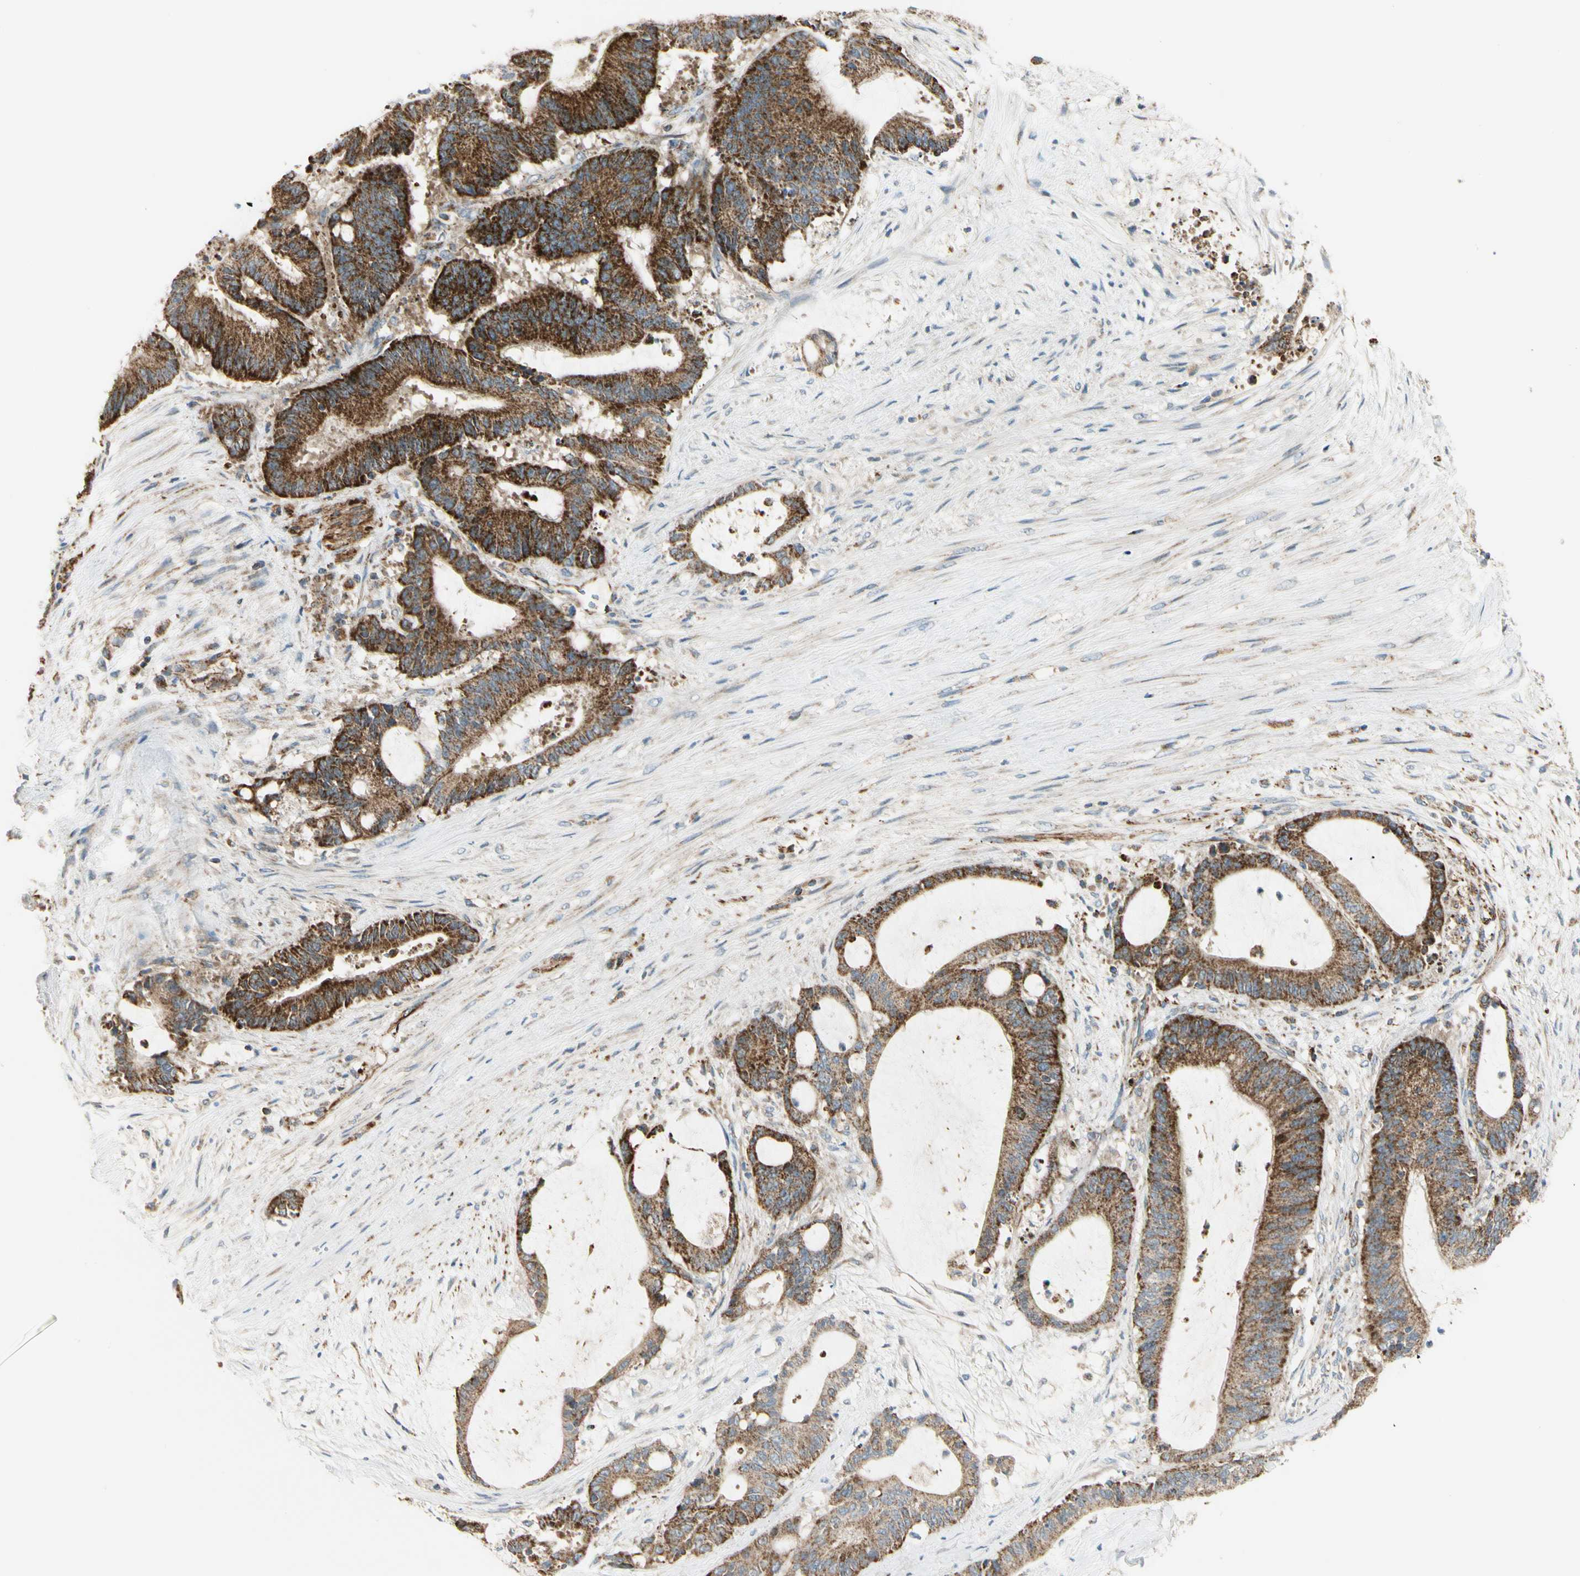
{"staining": {"intensity": "strong", "quantity": ">75%", "location": "cytoplasmic/membranous"}, "tissue": "liver cancer", "cell_type": "Tumor cells", "image_type": "cancer", "snomed": [{"axis": "morphology", "description": "Cholangiocarcinoma"}, {"axis": "topography", "description": "Liver"}], "caption": "There is high levels of strong cytoplasmic/membranous positivity in tumor cells of liver cancer, as demonstrated by immunohistochemical staining (brown color).", "gene": "TBC1D10A", "patient": {"sex": "female", "age": 73}}